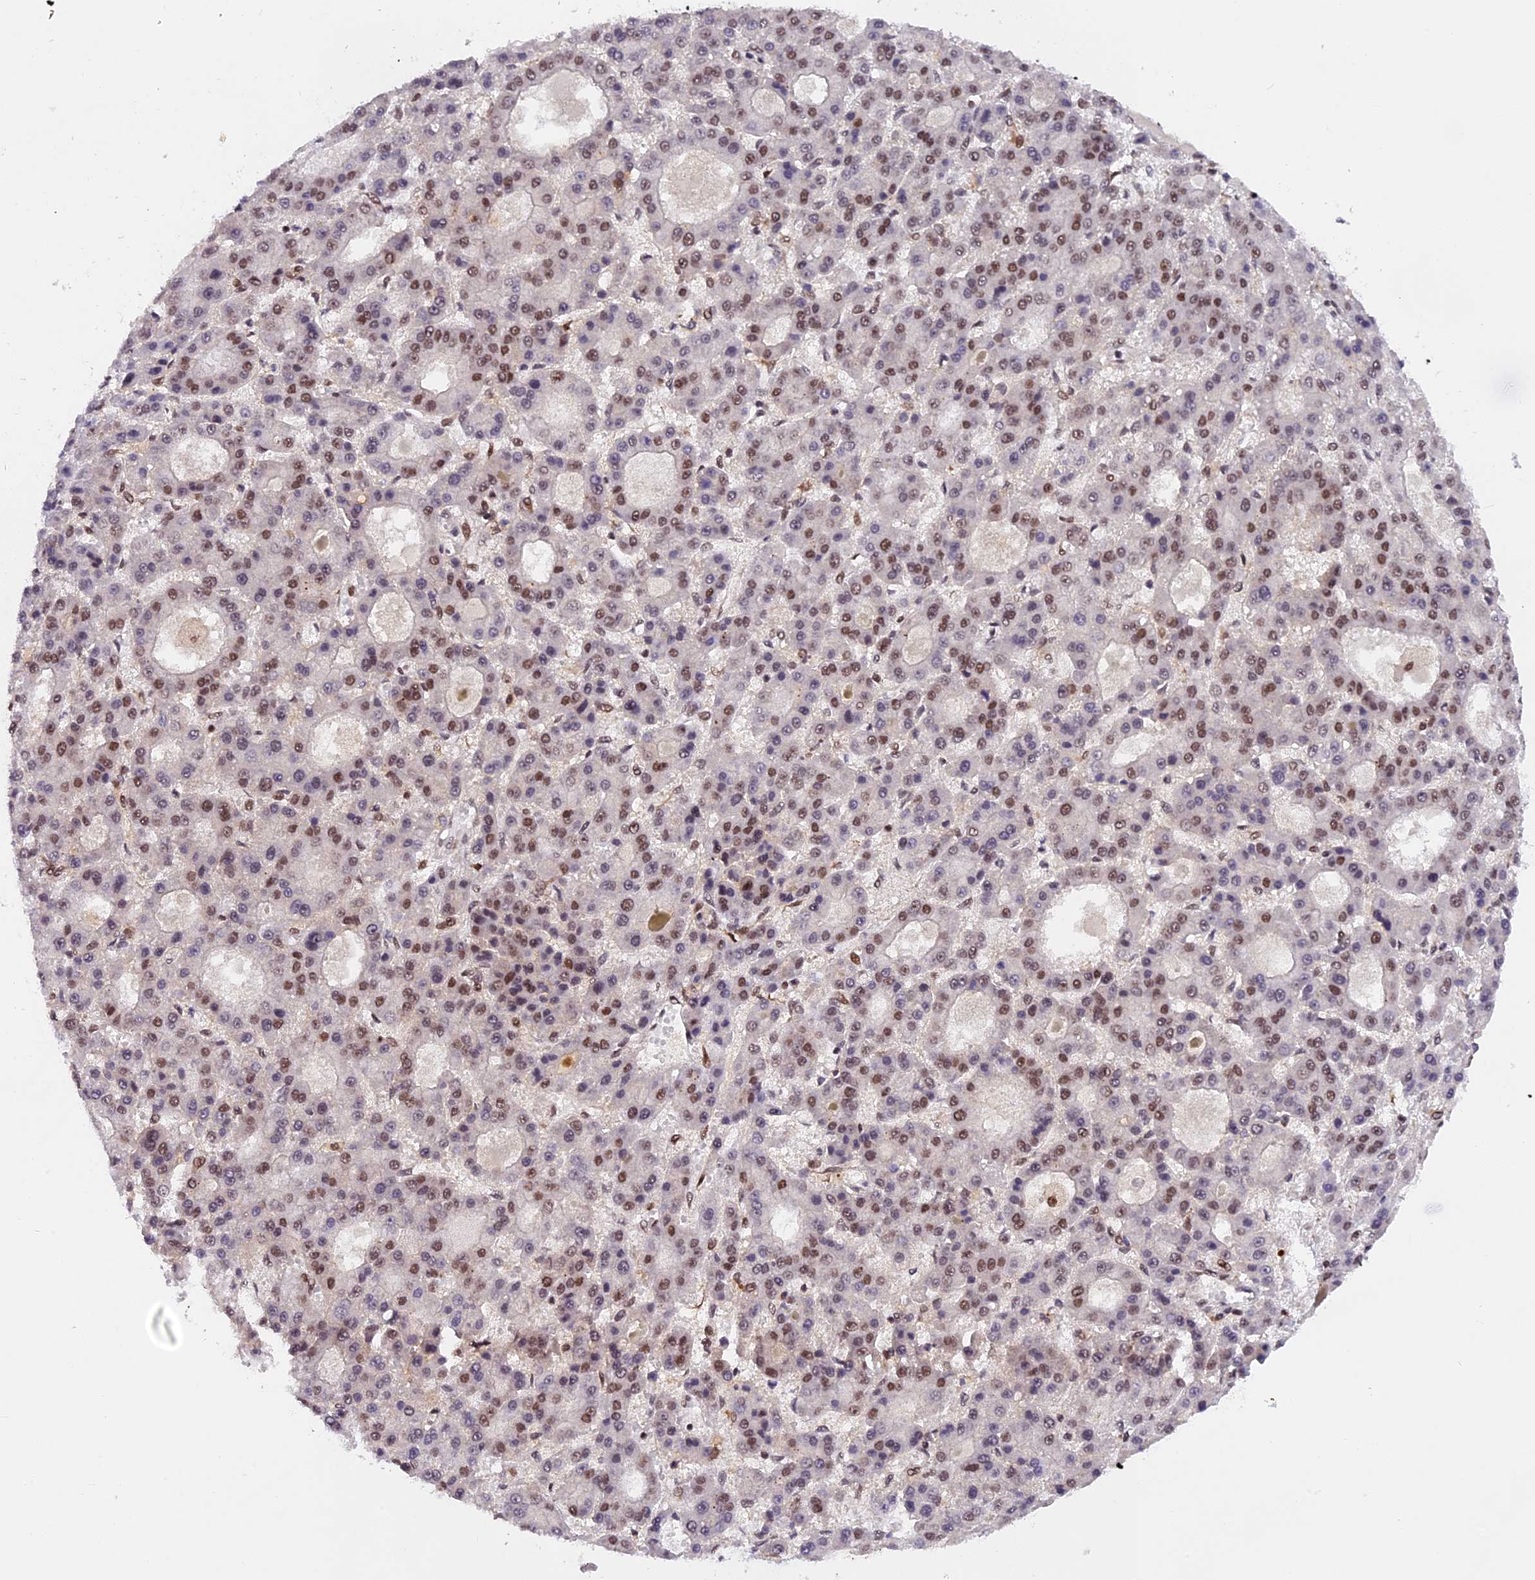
{"staining": {"intensity": "moderate", "quantity": "25%-75%", "location": "nuclear"}, "tissue": "liver cancer", "cell_type": "Tumor cells", "image_type": "cancer", "snomed": [{"axis": "morphology", "description": "Carcinoma, Hepatocellular, NOS"}, {"axis": "topography", "description": "Liver"}], "caption": "Liver cancer (hepatocellular carcinoma) stained with a brown dye displays moderate nuclear positive positivity in about 25%-75% of tumor cells.", "gene": "RAMAC", "patient": {"sex": "male", "age": 70}}